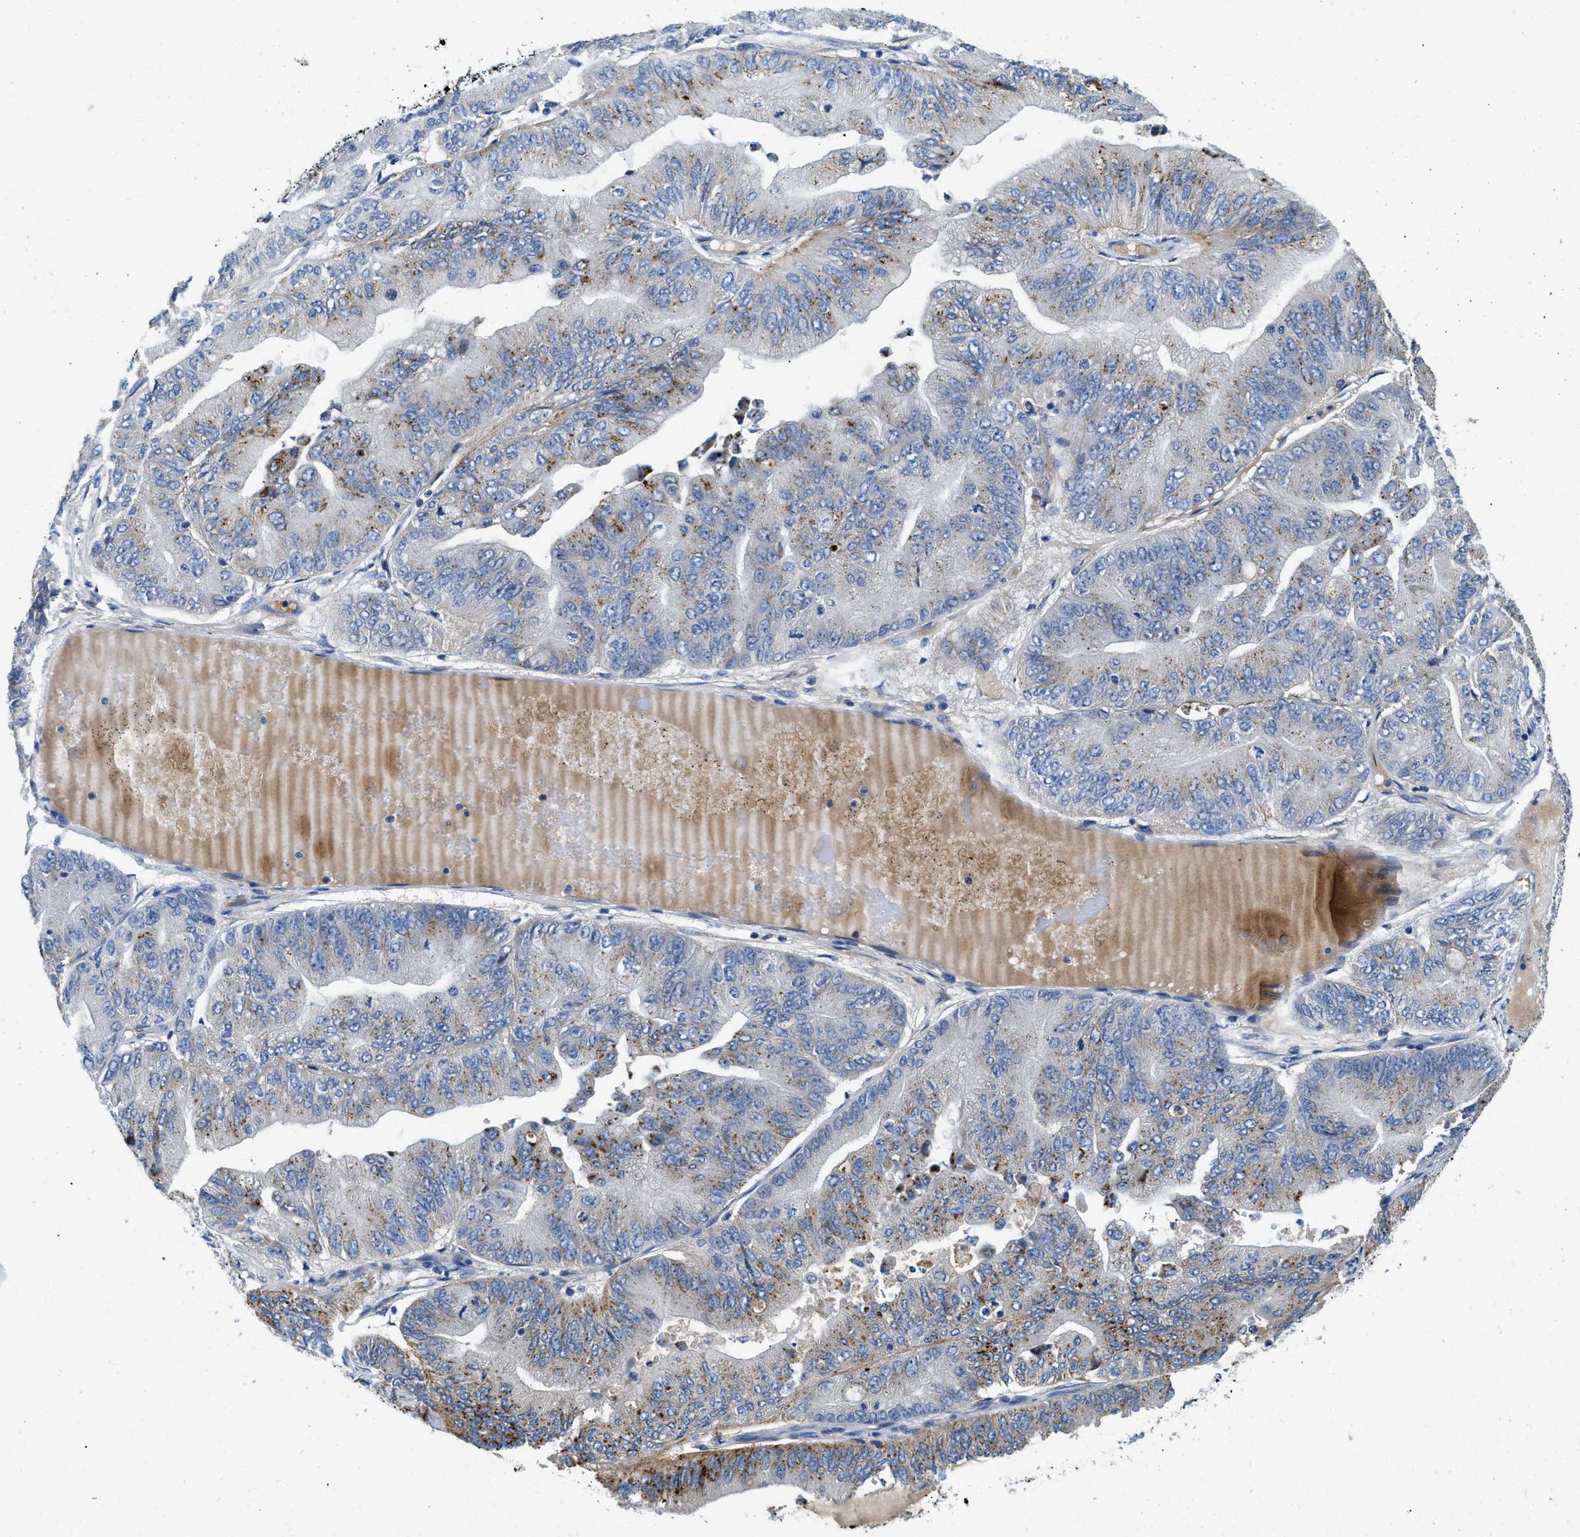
{"staining": {"intensity": "moderate", "quantity": "<25%", "location": "cytoplasmic/membranous"}, "tissue": "ovarian cancer", "cell_type": "Tumor cells", "image_type": "cancer", "snomed": [{"axis": "morphology", "description": "Cystadenocarcinoma, mucinous, NOS"}, {"axis": "topography", "description": "Ovary"}], "caption": "Ovarian mucinous cystadenocarcinoma was stained to show a protein in brown. There is low levels of moderate cytoplasmic/membranous expression in approximately <25% of tumor cells. (Stains: DAB (3,3'-diaminobenzidine) in brown, nuclei in blue, Microscopy: brightfield microscopy at high magnification).", "gene": "TSPAN3", "patient": {"sex": "female", "age": 61}}